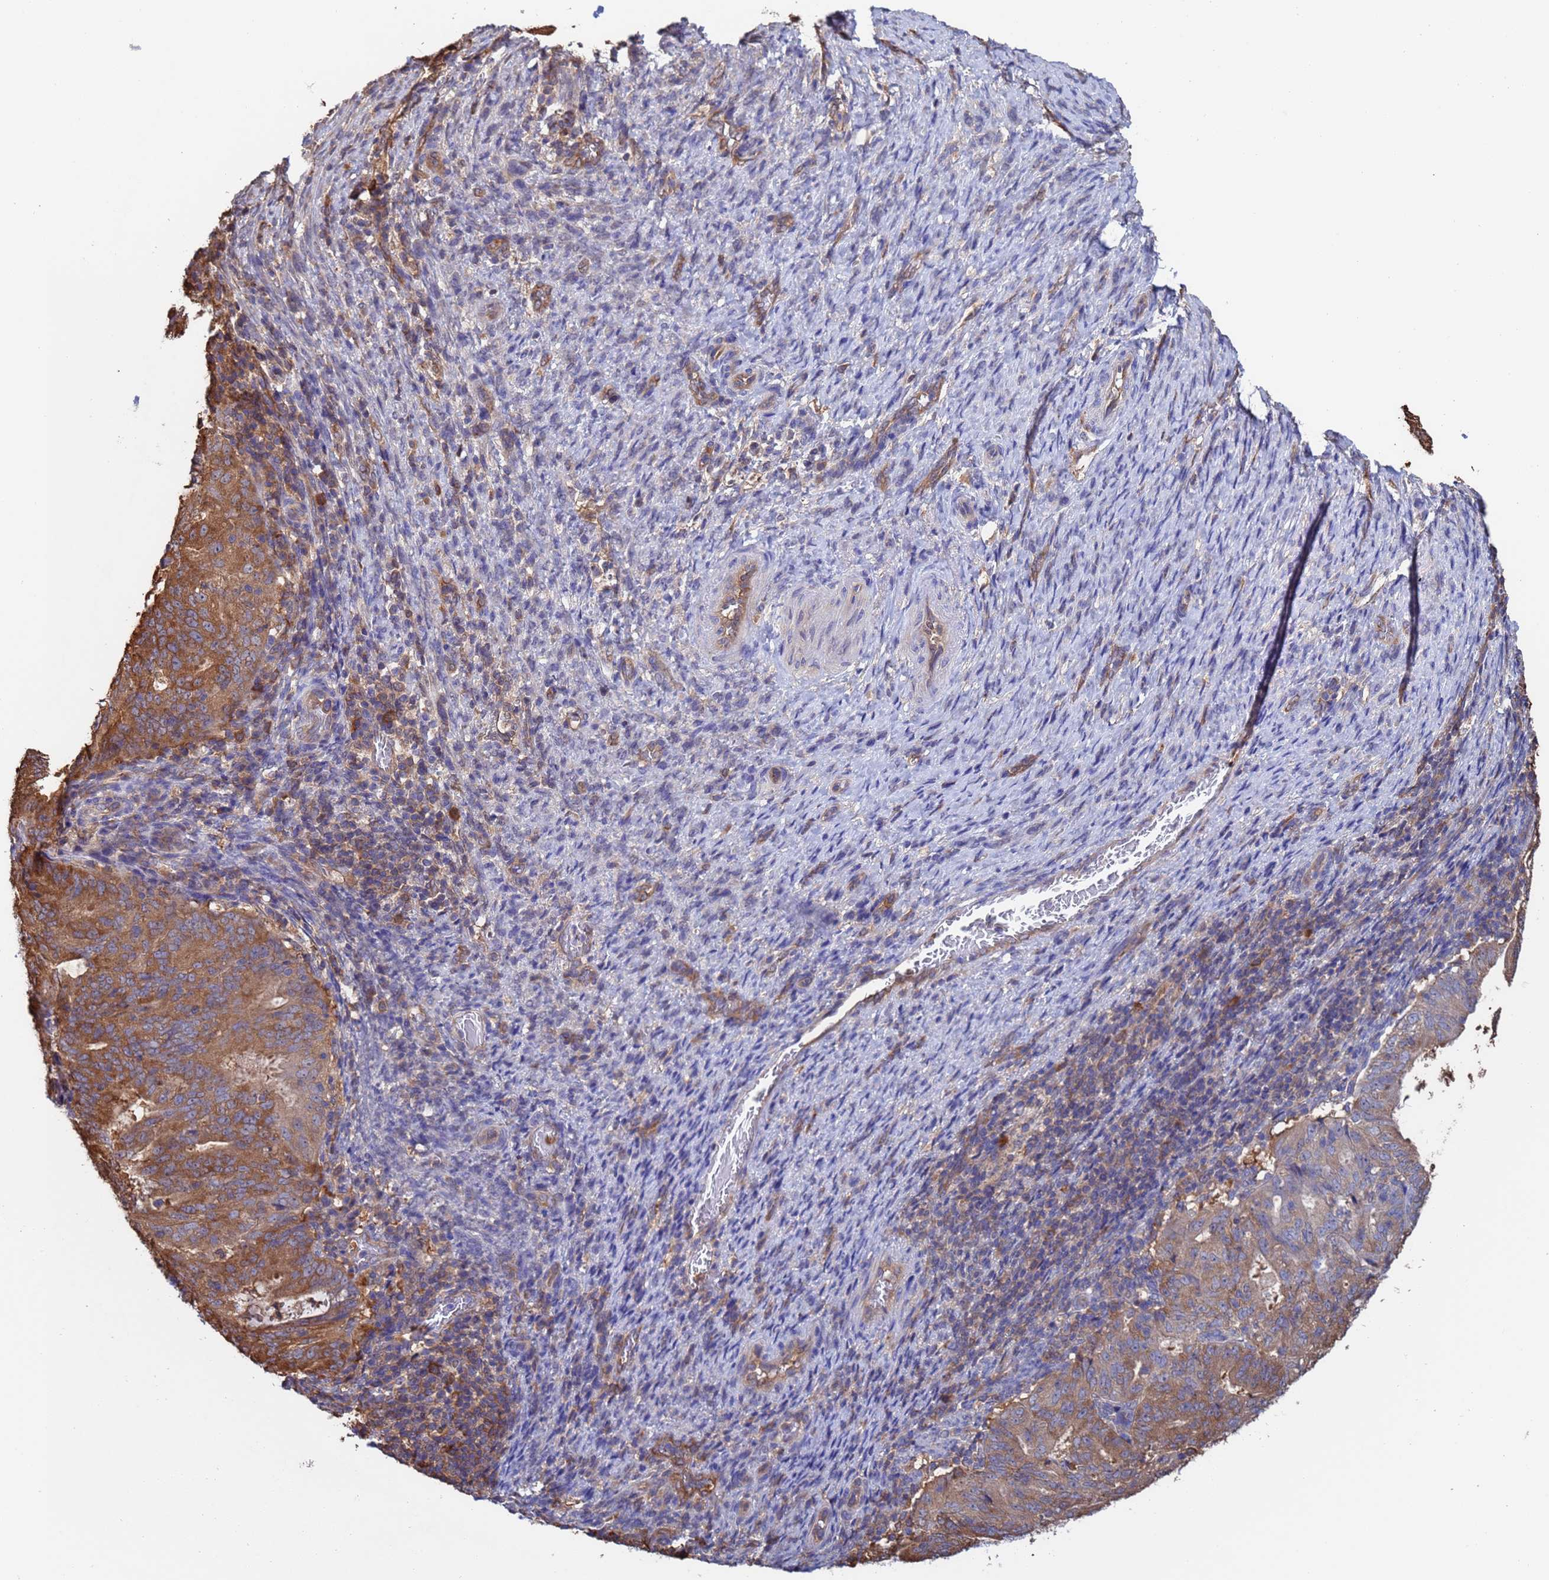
{"staining": {"intensity": "moderate", "quantity": ">75%", "location": "cytoplasmic/membranous"}, "tissue": "endometrial cancer", "cell_type": "Tumor cells", "image_type": "cancer", "snomed": [{"axis": "morphology", "description": "Adenocarcinoma, NOS"}, {"axis": "topography", "description": "Endometrium"}], "caption": "Human endometrial cancer (adenocarcinoma) stained with a brown dye shows moderate cytoplasmic/membranous positive positivity in approximately >75% of tumor cells.", "gene": "FAM25A", "patient": {"sex": "female", "age": 70}}